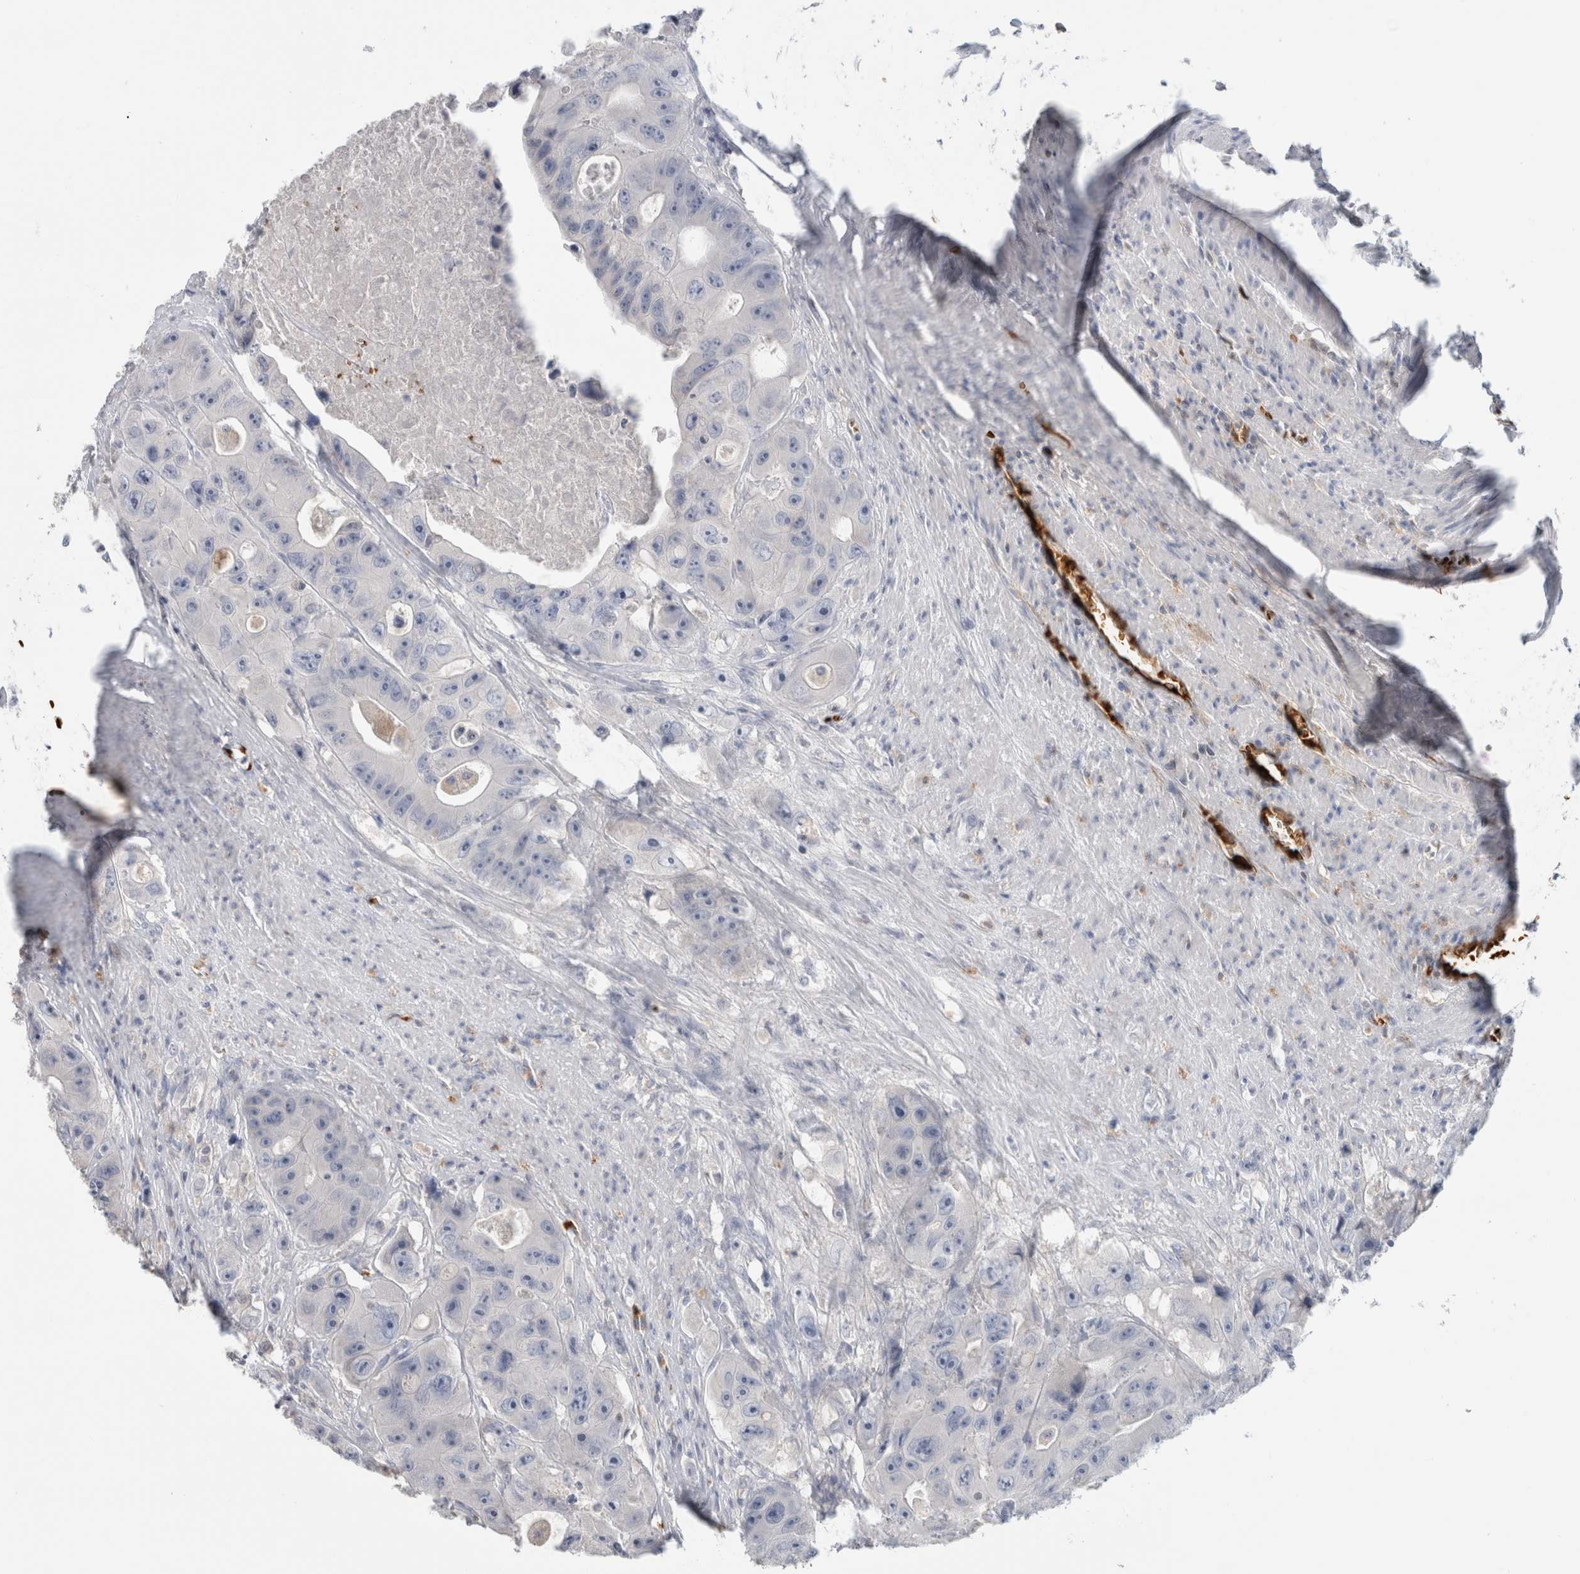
{"staining": {"intensity": "negative", "quantity": "none", "location": "none"}, "tissue": "colorectal cancer", "cell_type": "Tumor cells", "image_type": "cancer", "snomed": [{"axis": "morphology", "description": "Adenocarcinoma, NOS"}, {"axis": "topography", "description": "Colon"}], "caption": "This is an immunohistochemistry (IHC) histopathology image of adenocarcinoma (colorectal). There is no positivity in tumor cells.", "gene": "CA1", "patient": {"sex": "female", "age": 46}}